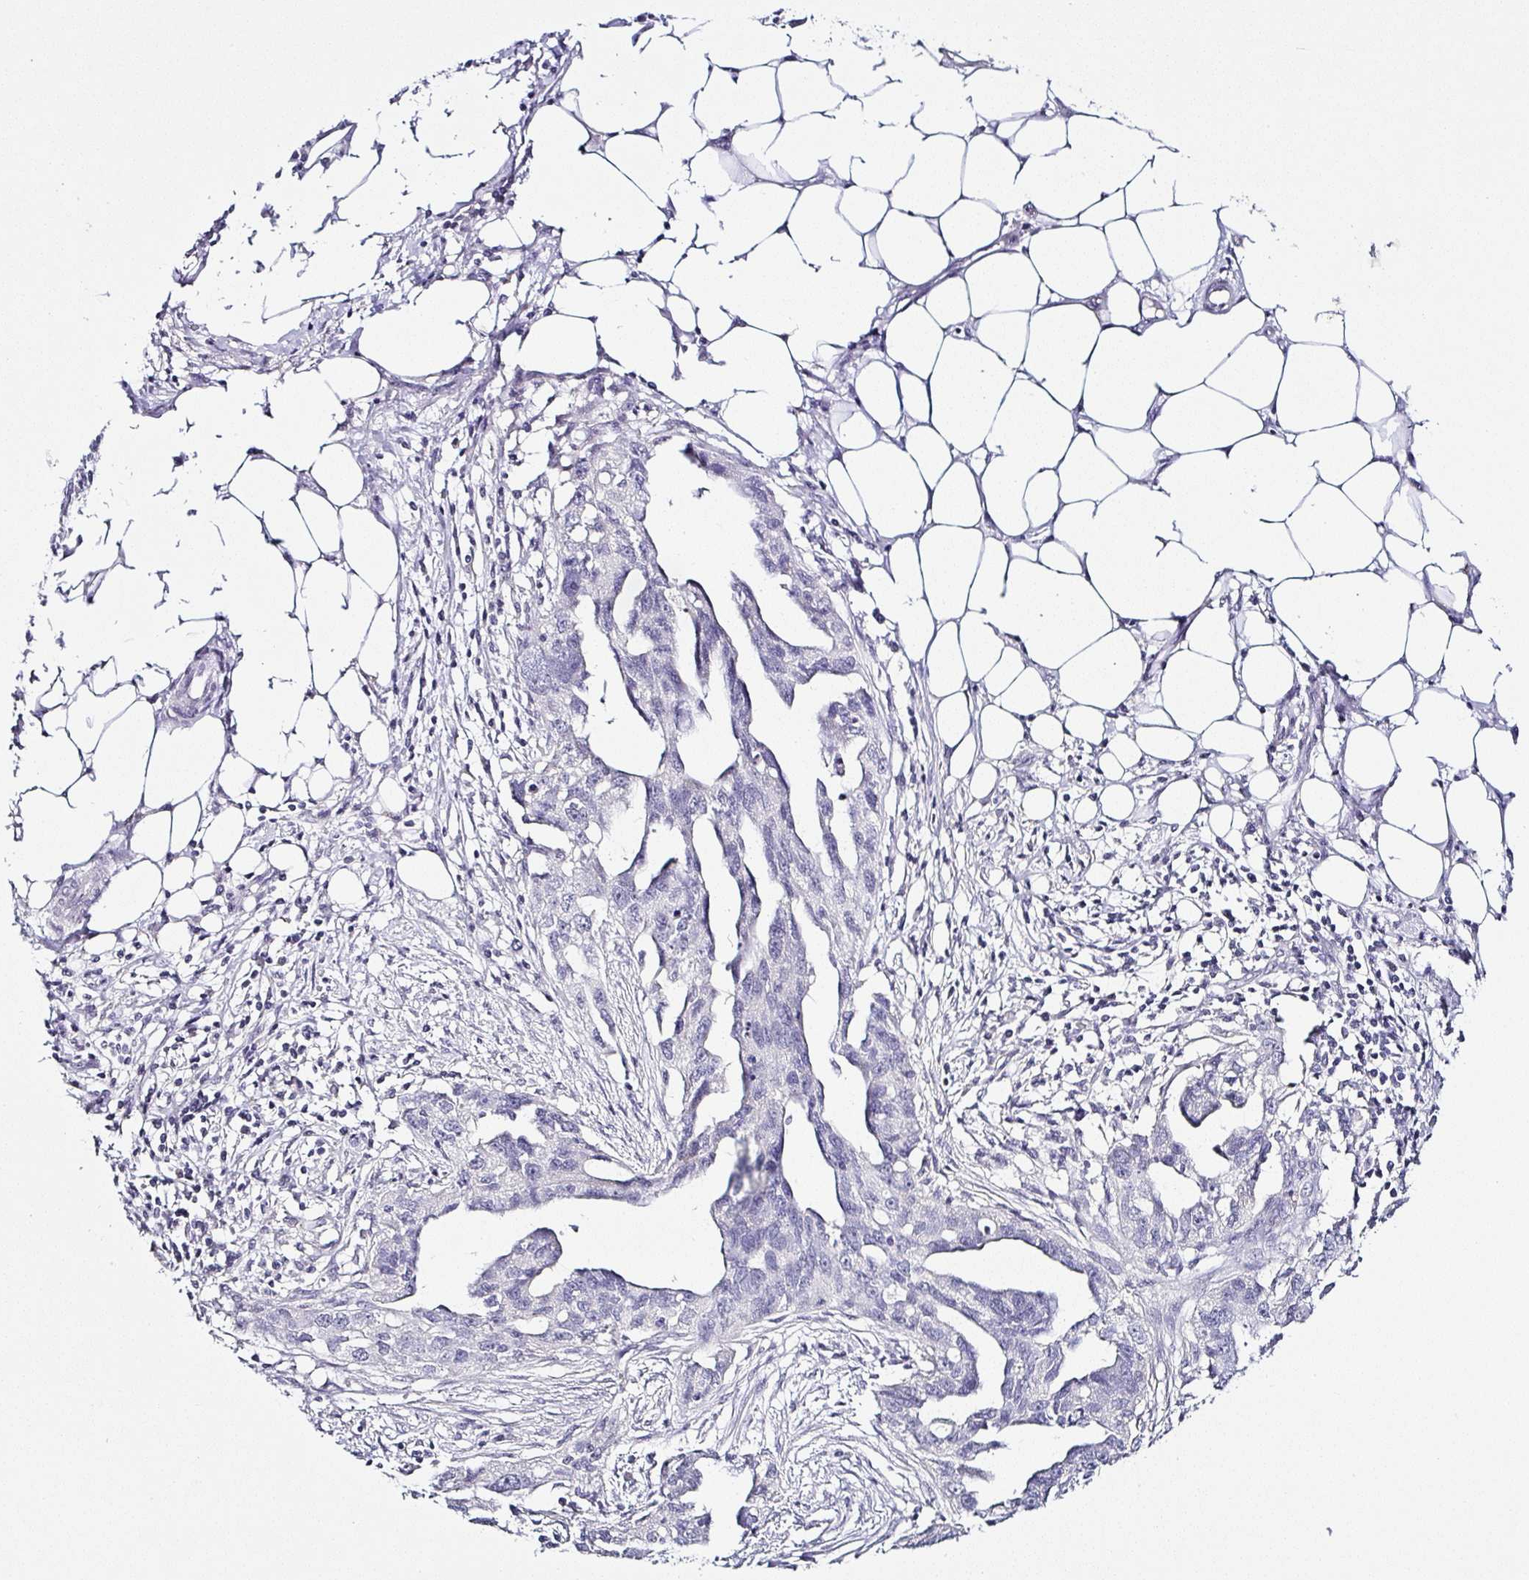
{"staining": {"intensity": "negative", "quantity": "none", "location": "none"}, "tissue": "ovarian cancer", "cell_type": "Tumor cells", "image_type": "cancer", "snomed": [{"axis": "morphology", "description": "Carcinoma, endometroid"}, {"axis": "morphology", "description": "Cystadenocarcinoma, serous, NOS"}, {"axis": "topography", "description": "Ovary"}], "caption": "IHC micrograph of human ovarian serous cystadenocarcinoma stained for a protein (brown), which demonstrates no expression in tumor cells. (Stains: DAB (3,3'-diaminobenzidine) immunohistochemistry (IHC) with hematoxylin counter stain, Microscopy: brightfield microscopy at high magnification).", "gene": "SERPINB3", "patient": {"sex": "female", "age": 45}}